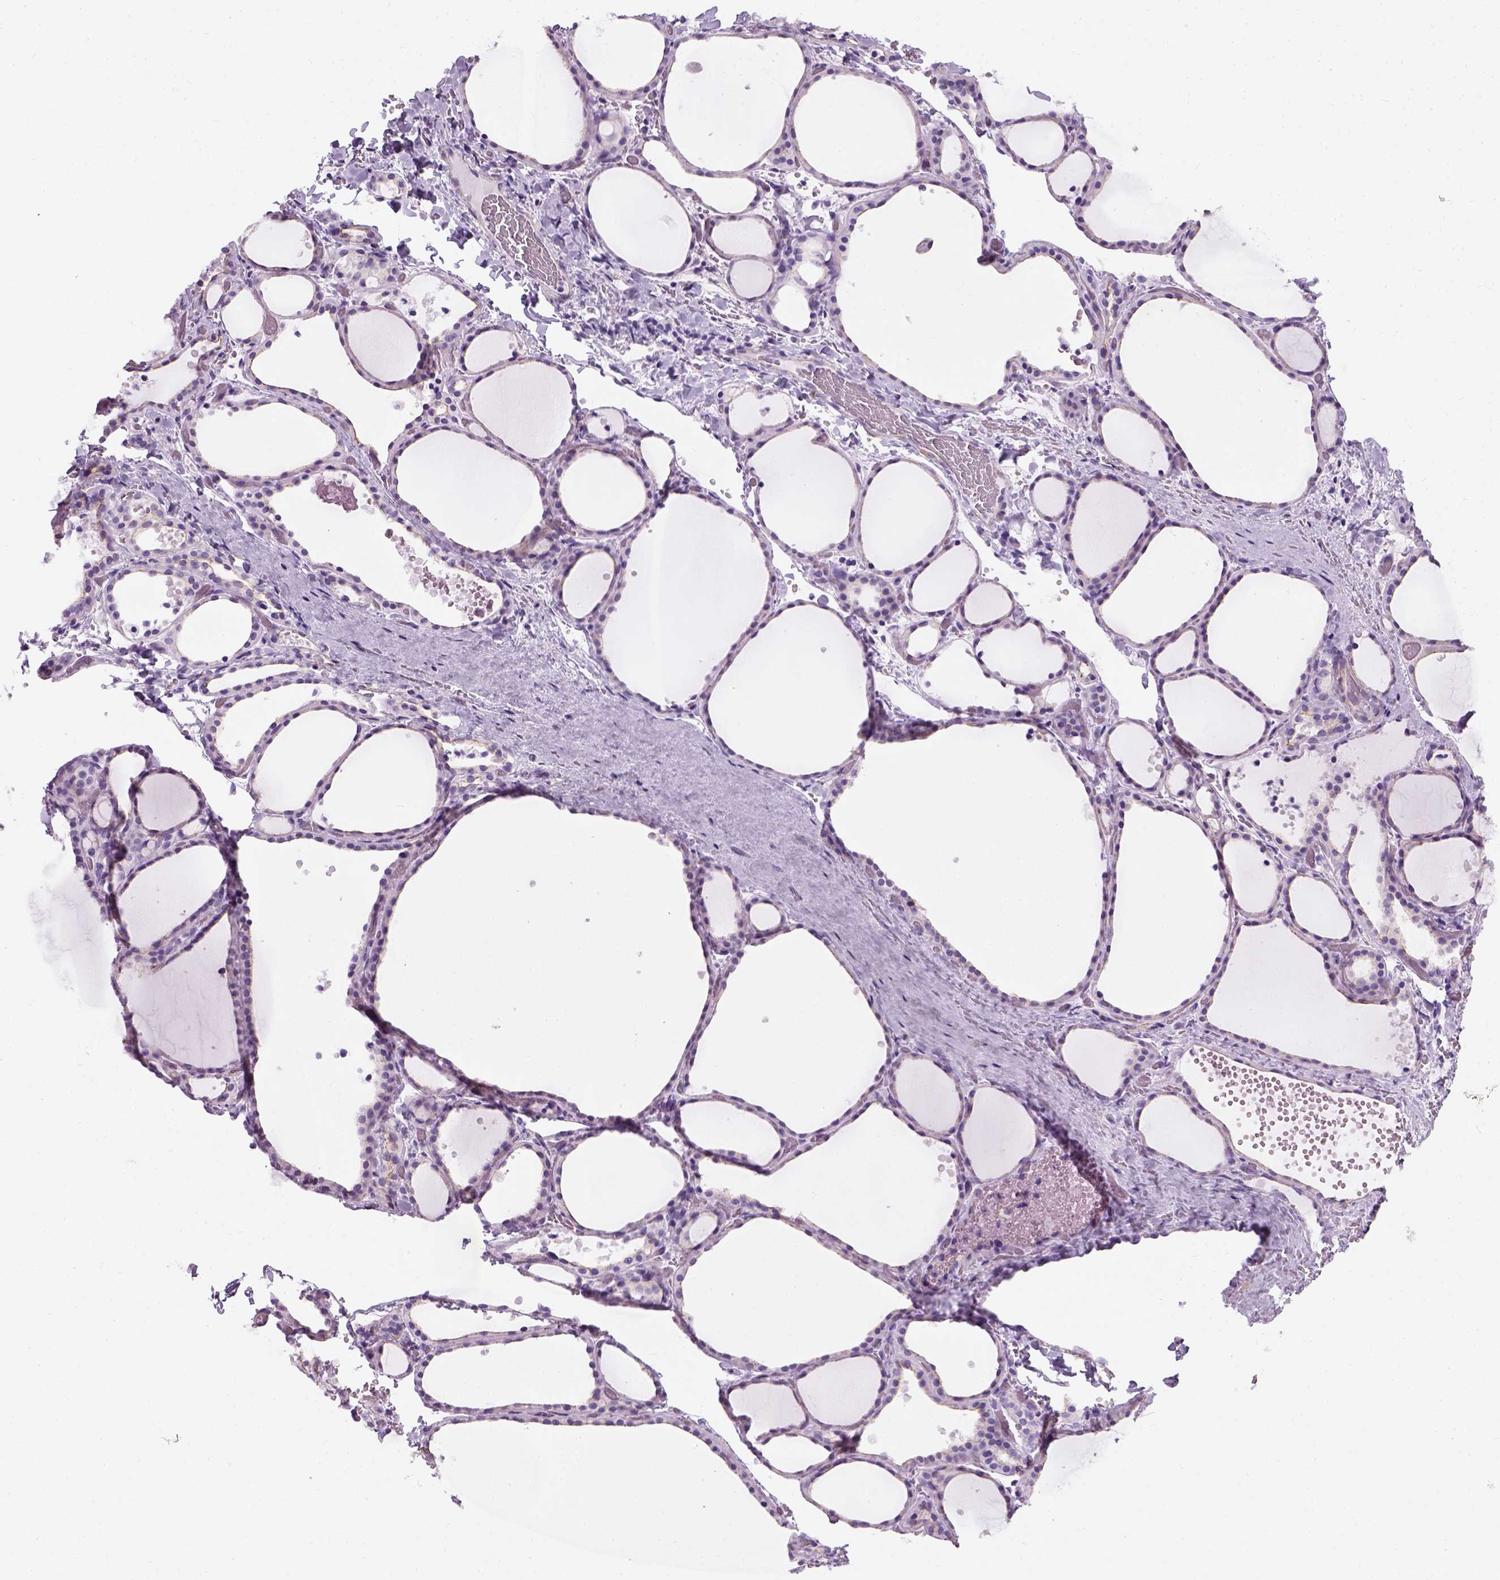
{"staining": {"intensity": "negative", "quantity": "none", "location": "none"}, "tissue": "thyroid gland", "cell_type": "Glandular cells", "image_type": "normal", "snomed": [{"axis": "morphology", "description": "Normal tissue, NOS"}, {"axis": "topography", "description": "Thyroid gland"}], "caption": "A high-resolution micrograph shows immunohistochemistry (IHC) staining of benign thyroid gland, which exhibits no significant staining in glandular cells. (DAB (3,3'-diaminobenzidine) immunohistochemistry with hematoxylin counter stain).", "gene": "FAM161A", "patient": {"sex": "female", "age": 36}}